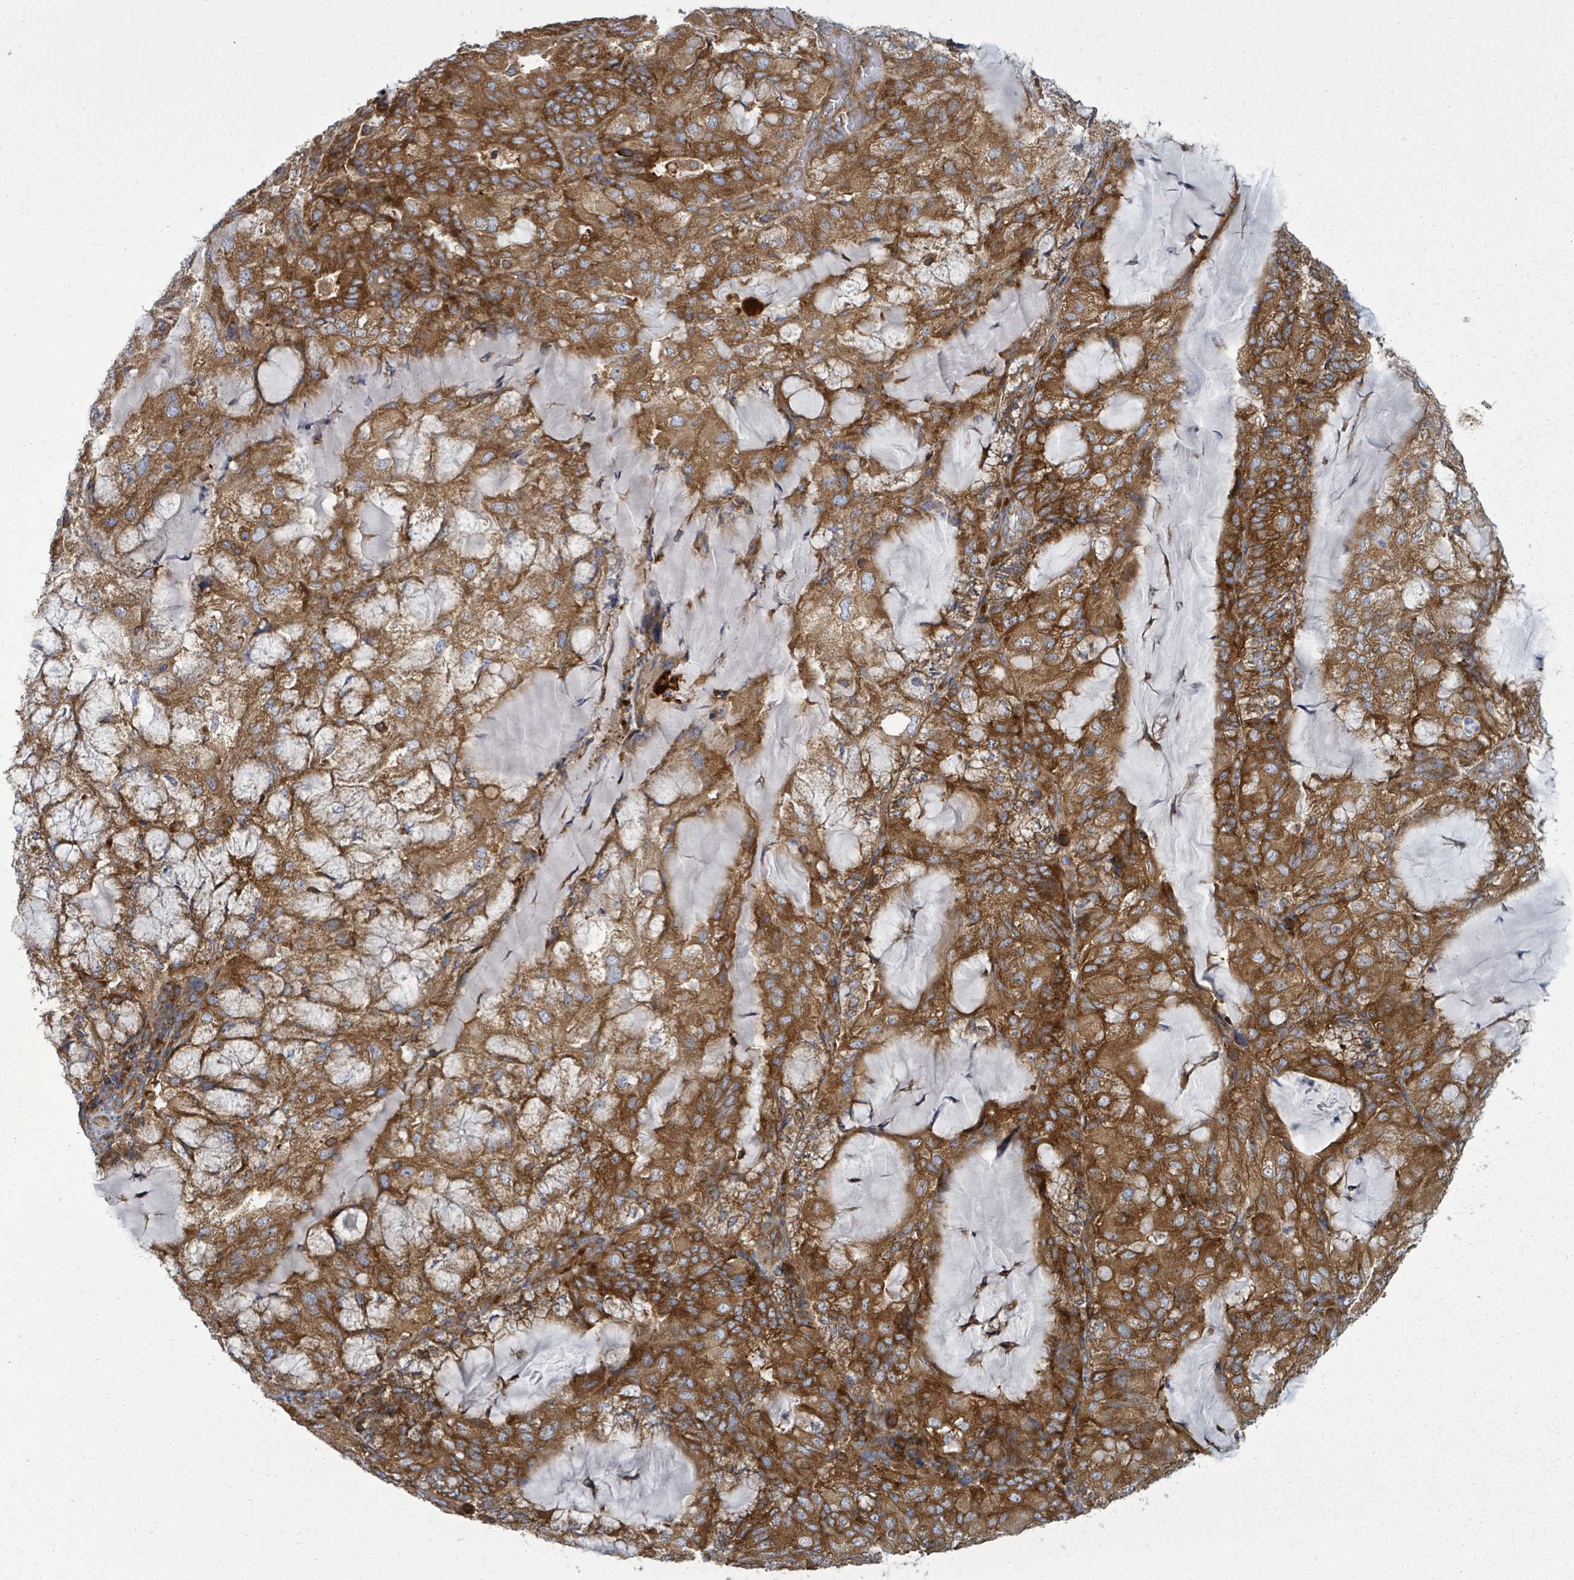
{"staining": {"intensity": "strong", "quantity": ">75%", "location": "cytoplasmic/membranous"}, "tissue": "endometrial cancer", "cell_type": "Tumor cells", "image_type": "cancer", "snomed": [{"axis": "morphology", "description": "Adenocarcinoma, NOS"}, {"axis": "topography", "description": "Endometrium"}], "caption": "Tumor cells show high levels of strong cytoplasmic/membranous expression in about >75% of cells in adenocarcinoma (endometrial).", "gene": "EIF3C", "patient": {"sex": "female", "age": 81}}